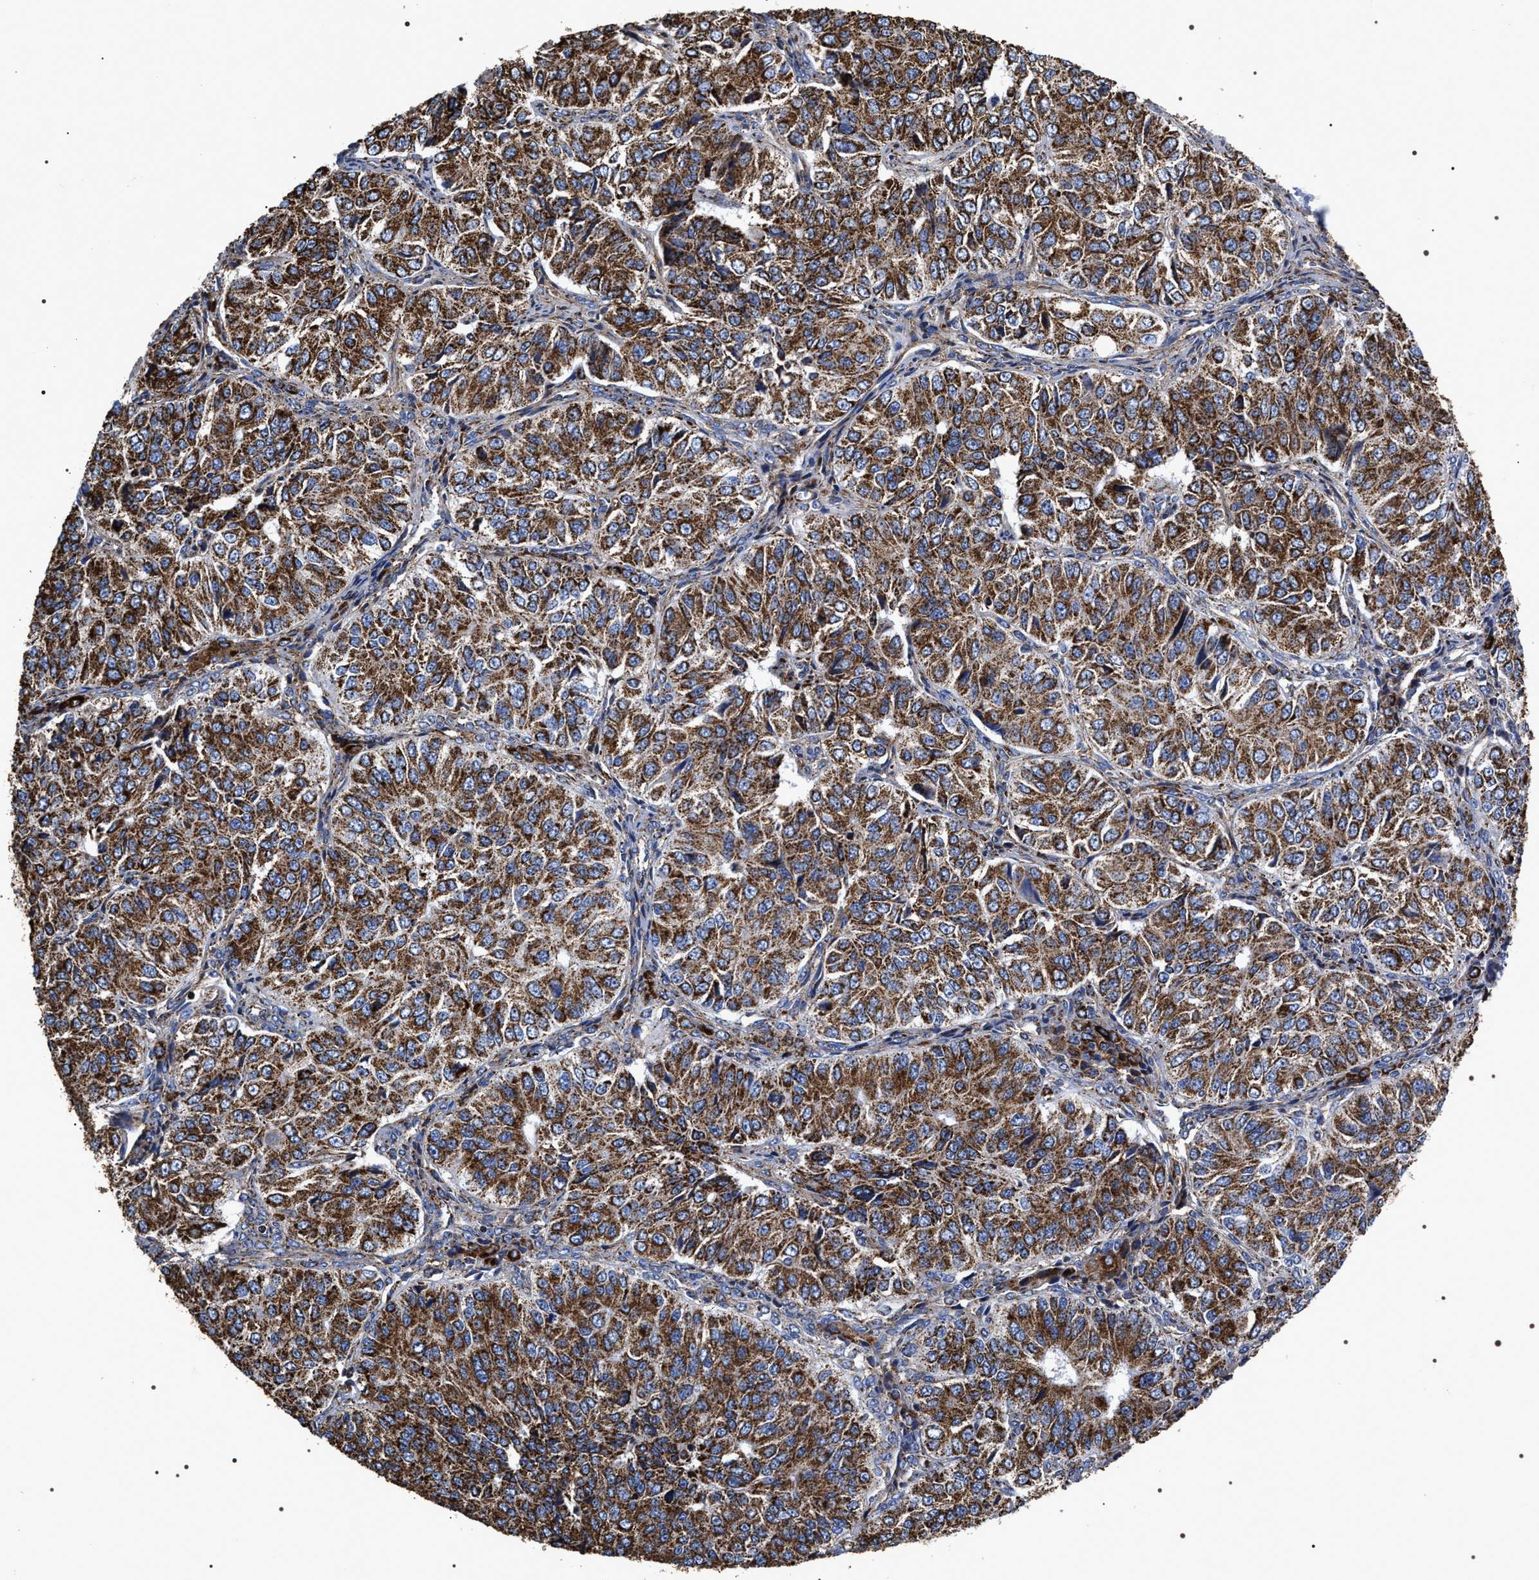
{"staining": {"intensity": "strong", "quantity": ">75%", "location": "cytoplasmic/membranous"}, "tissue": "ovarian cancer", "cell_type": "Tumor cells", "image_type": "cancer", "snomed": [{"axis": "morphology", "description": "Carcinoma, endometroid"}, {"axis": "topography", "description": "Ovary"}], "caption": "Protein analysis of ovarian cancer tissue displays strong cytoplasmic/membranous expression in about >75% of tumor cells. Using DAB (brown) and hematoxylin (blue) stains, captured at high magnification using brightfield microscopy.", "gene": "COG5", "patient": {"sex": "female", "age": 51}}